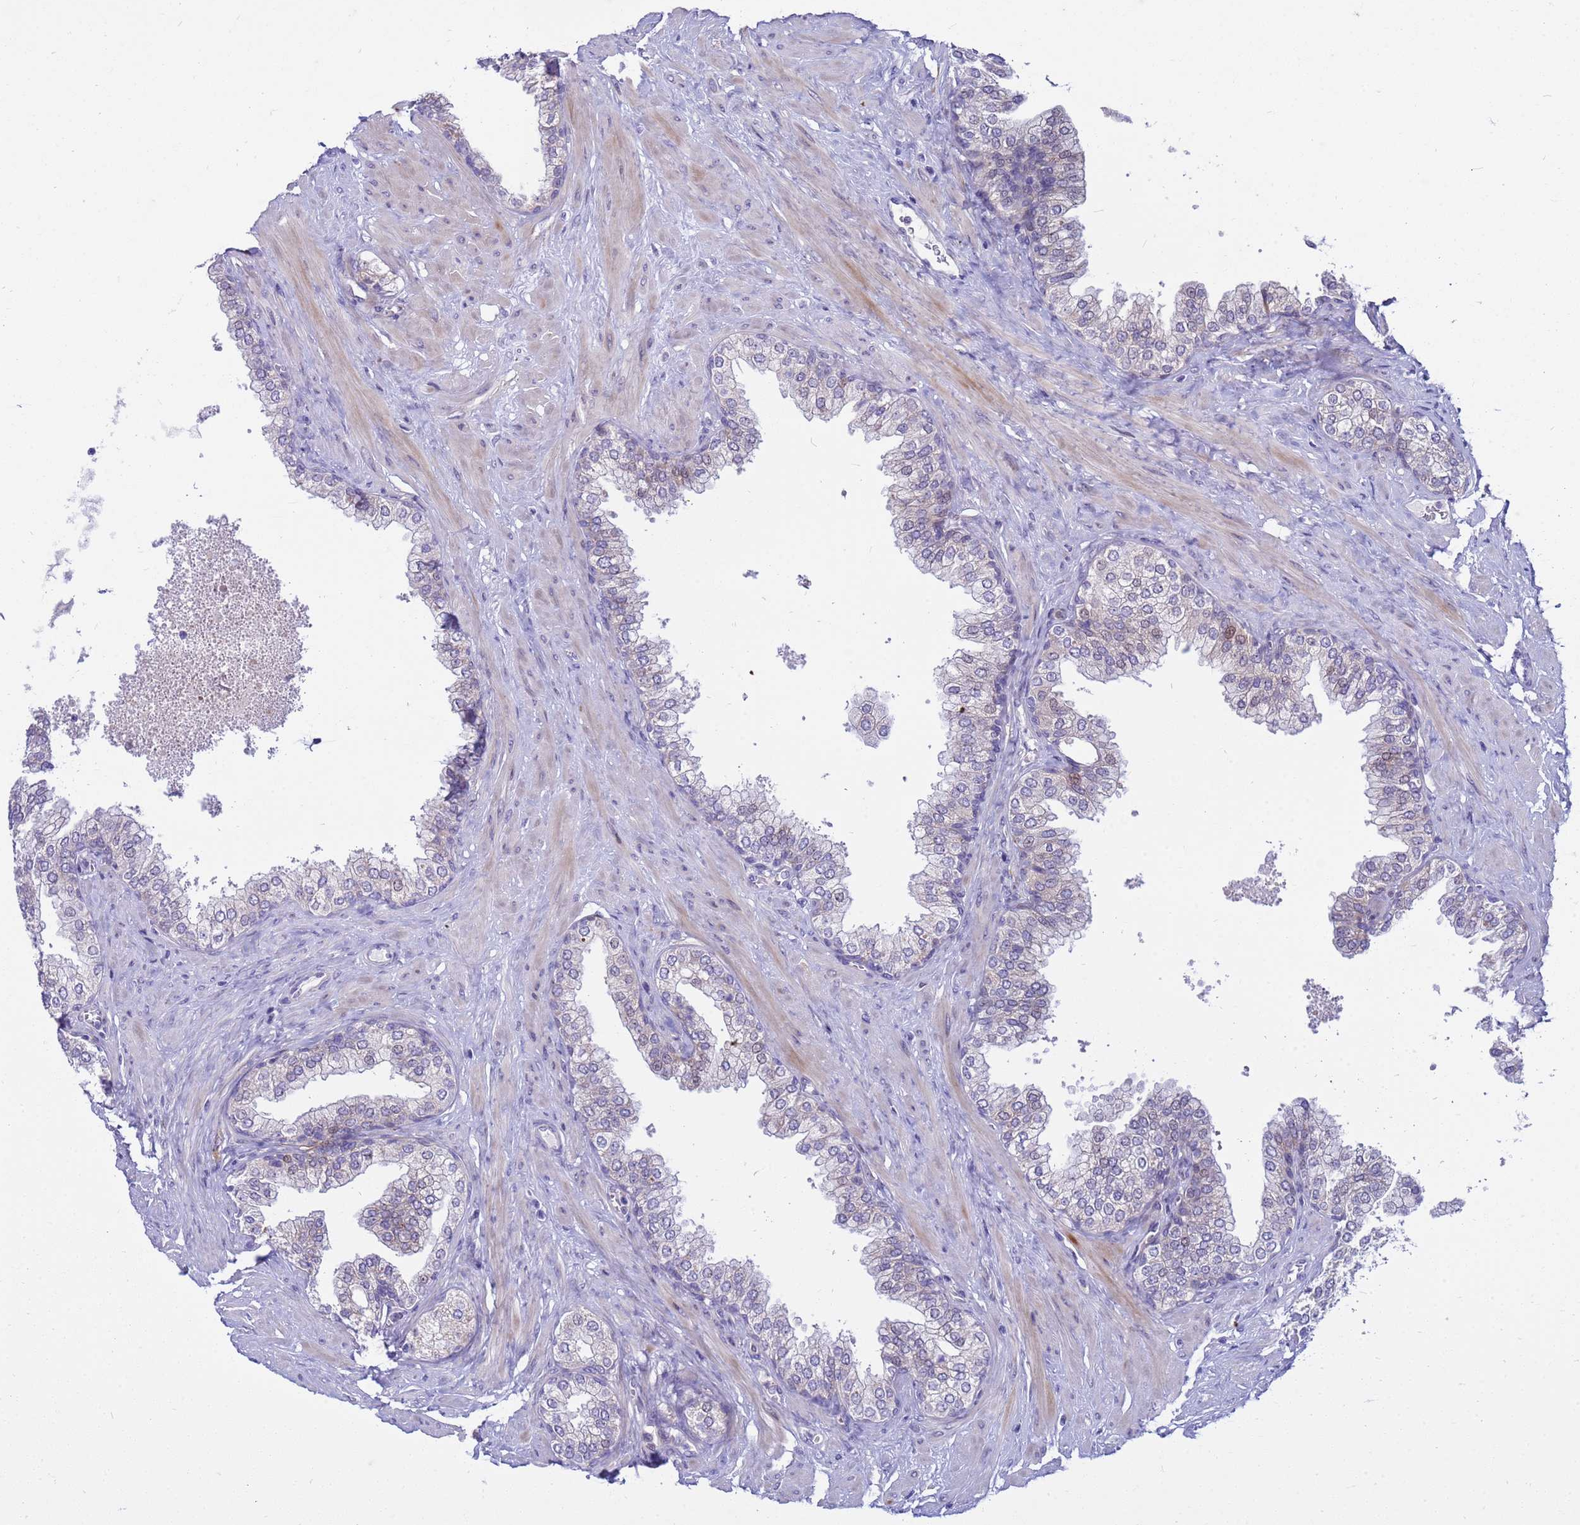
{"staining": {"intensity": "negative", "quantity": "none", "location": "none"}, "tissue": "prostate", "cell_type": "Glandular cells", "image_type": "normal", "snomed": [{"axis": "morphology", "description": "Normal tissue, NOS"}, {"axis": "morphology", "description": "Urothelial carcinoma, Low grade"}, {"axis": "topography", "description": "Urinary bladder"}, {"axis": "topography", "description": "Prostate"}], "caption": "The immunohistochemistry image has no significant positivity in glandular cells of prostate. The staining was performed using DAB to visualize the protein expression in brown, while the nuclei were stained in blue with hematoxylin (Magnification: 20x).", "gene": "LRATD1", "patient": {"sex": "male", "age": 60}}